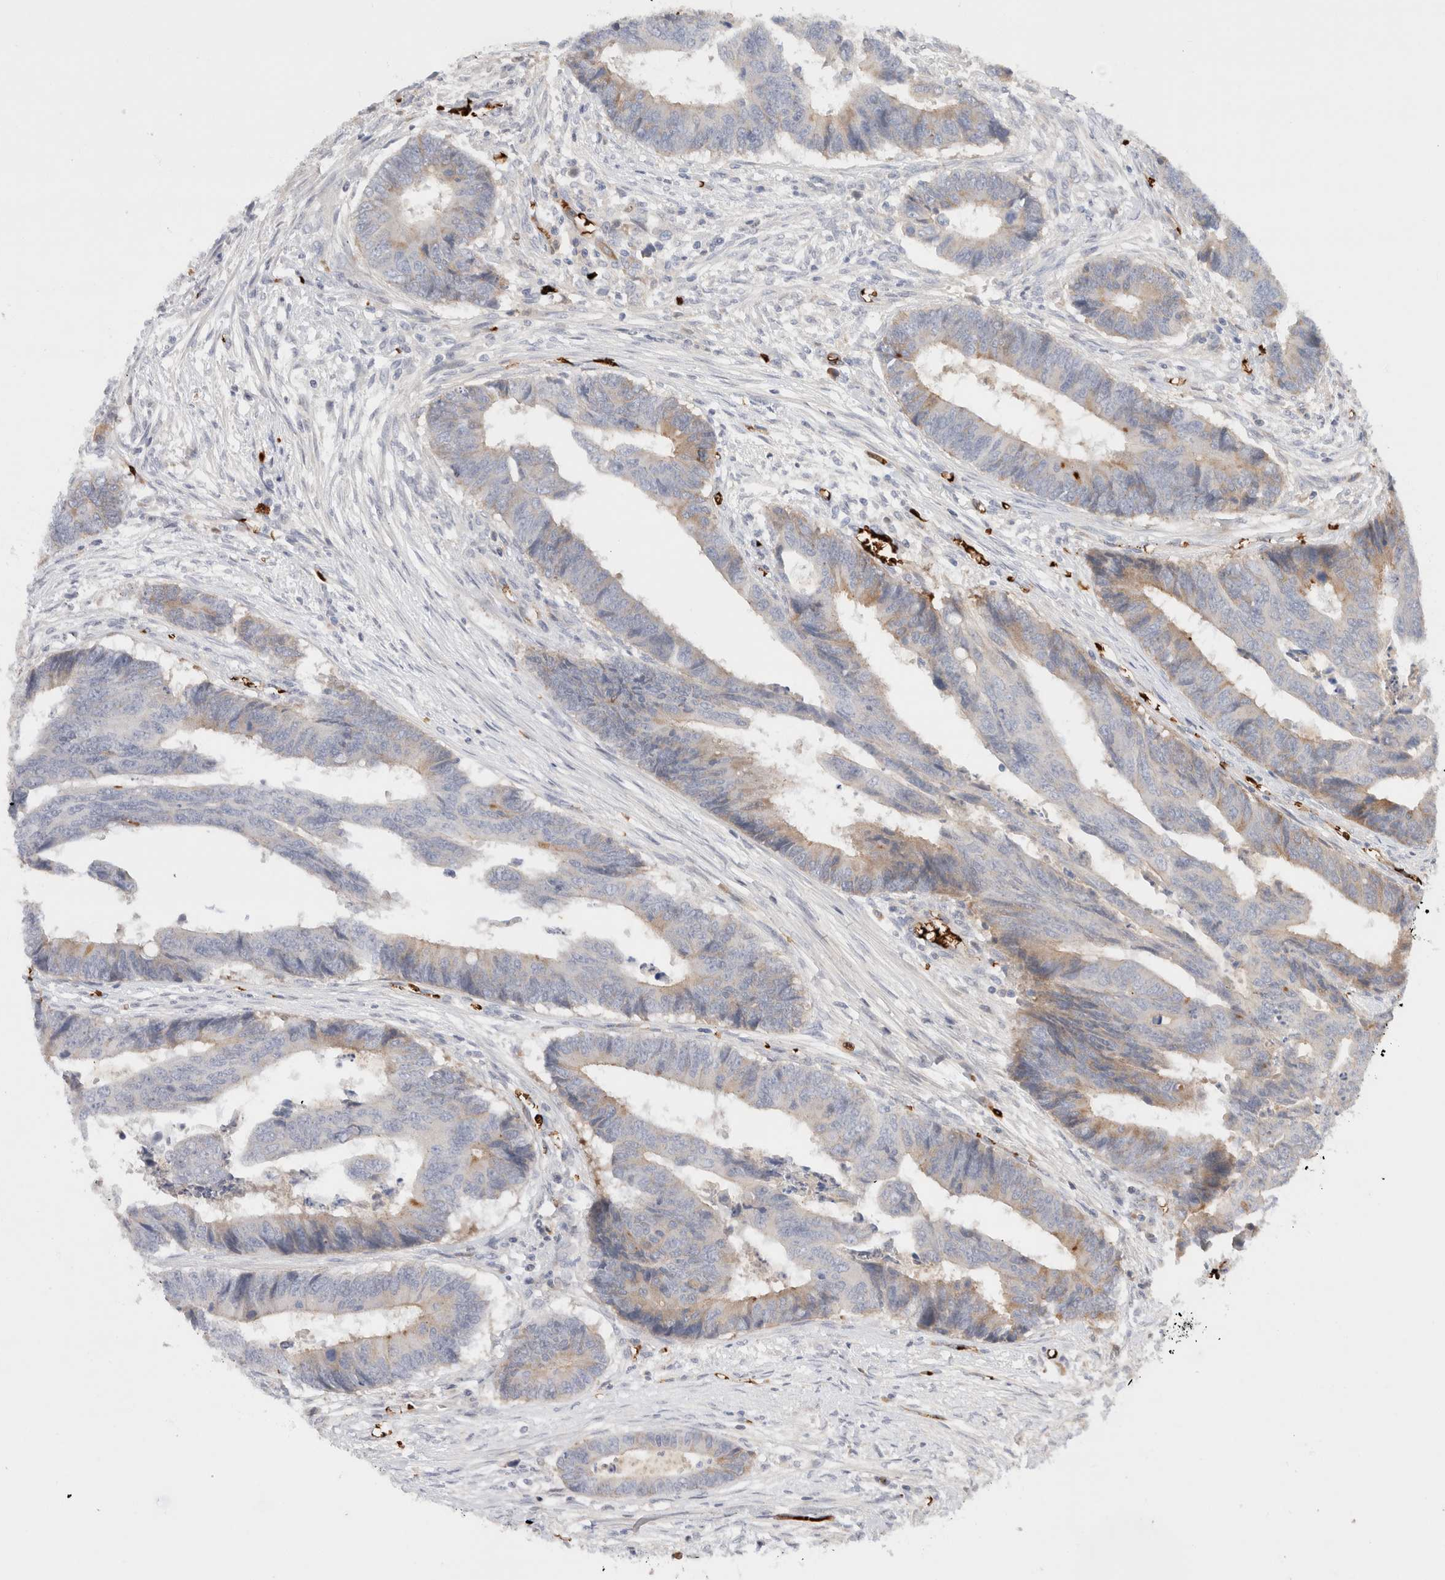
{"staining": {"intensity": "moderate", "quantity": "<25%", "location": "cytoplasmic/membranous"}, "tissue": "colorectal cancer", "cell_type": "Tumor cells", "image_type": "cancer", "snomed": [{"axis": "morphology", "description": "Adenocarcinoma, NOS"}, {"axis": "topography", "description": "Rectum"}], "caption": "Human colorectal adenocarcinoma stained for a protein (brown) exhibits moderate cytoplasmic/membranous positive positivity in approximately <25% of tumor cells.", "gene": "MST1", "patient": {"sex": "male", "age": 84}}